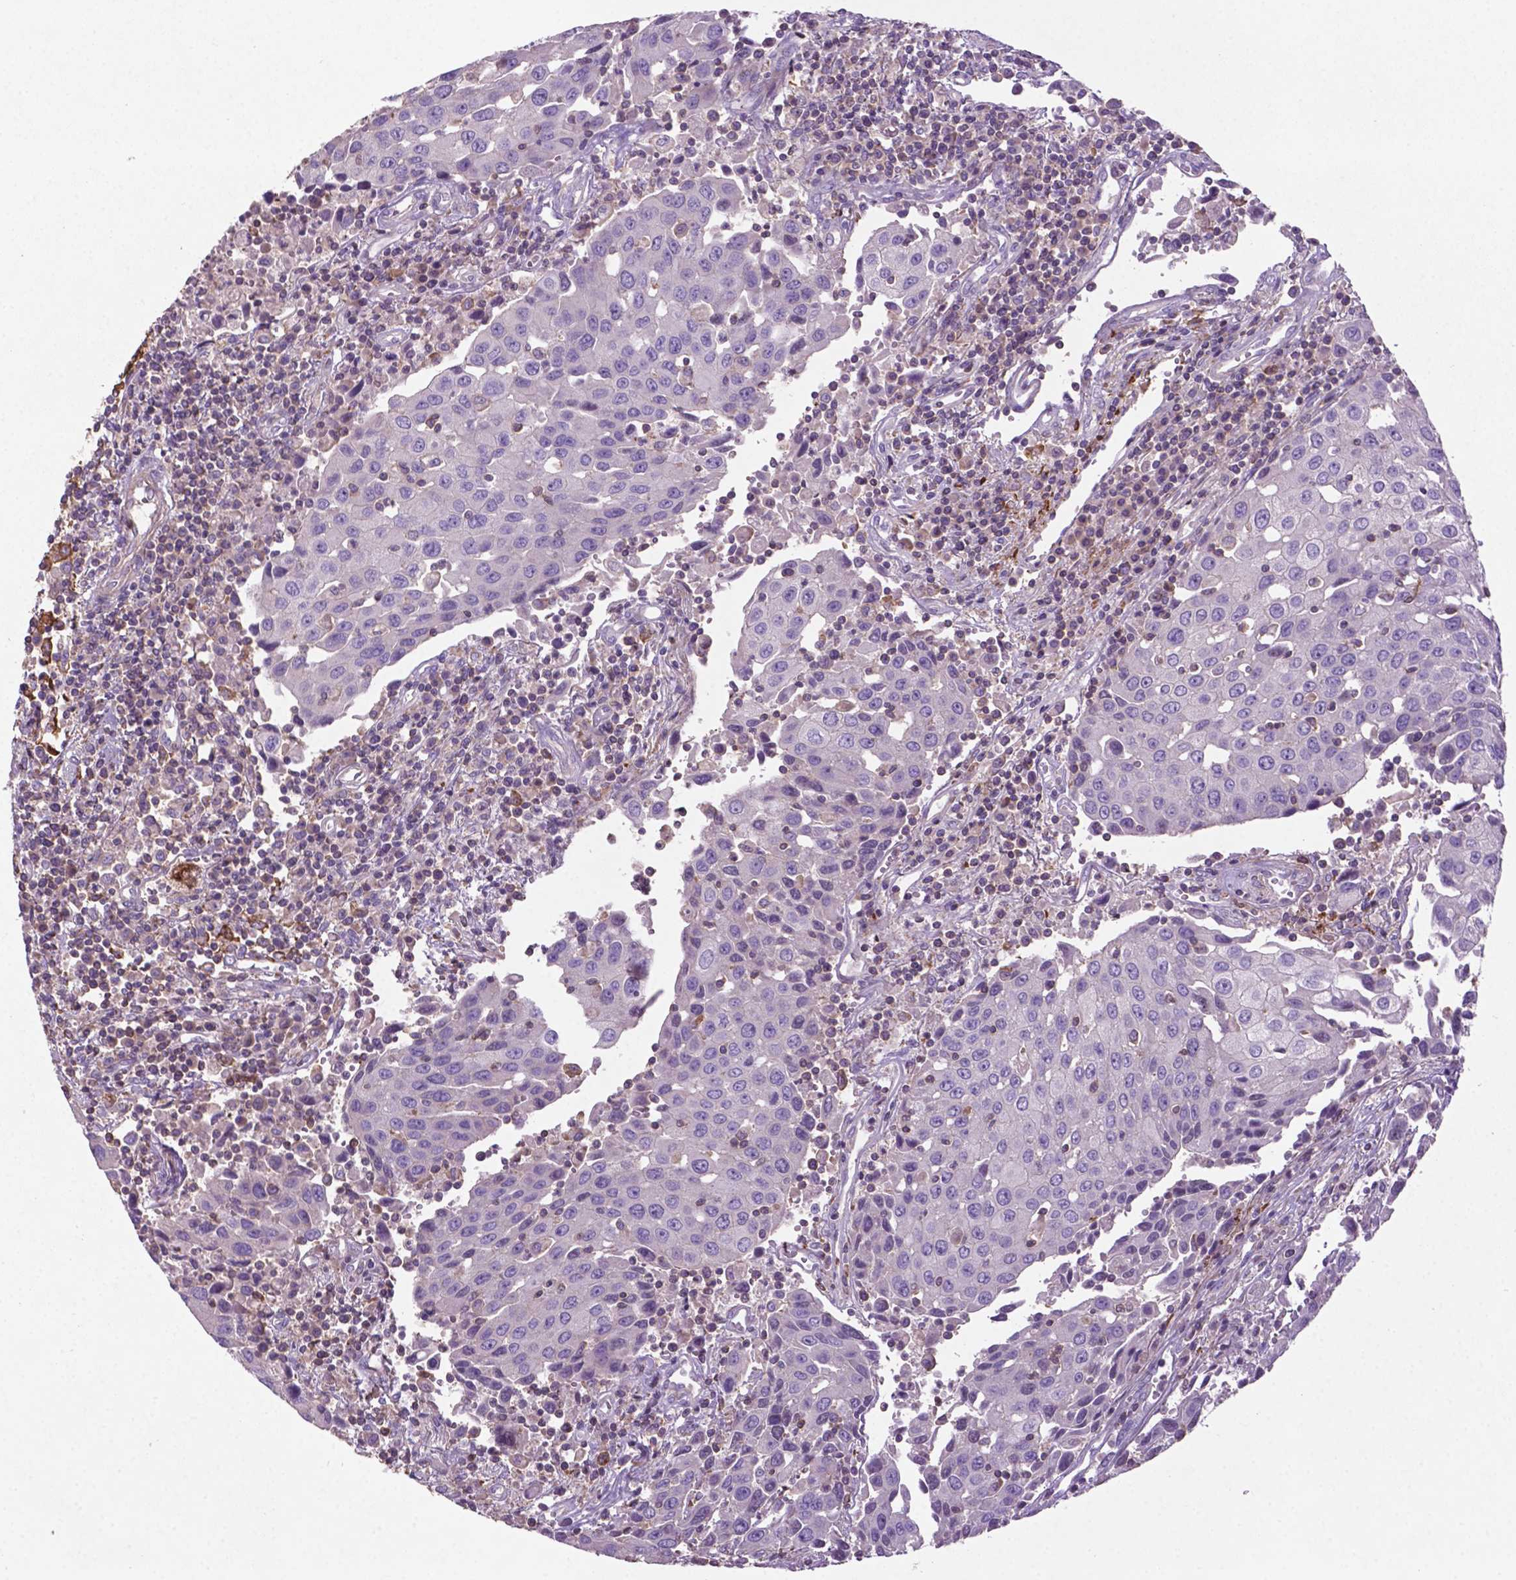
{"staining": {"intensity": "negative", "quantity": "none", "location": "none"}, "tissue": "urothelial cancer", "cell_type": "Tumor cells", "image_type": "cancer", "snomed": [{"axis": "morphology", "description": "Urothelial carcinoma, High grade"}, {"axis": "topography", "description": "Urinary bladder"}], "caption": "IHC micrograph of neoplastic tissue: urothelial cancer stained with DAB displays no significant protein staining in tumor cells.", "gene": "BMP4", "patient": {"sex": "female", "age": 85}}